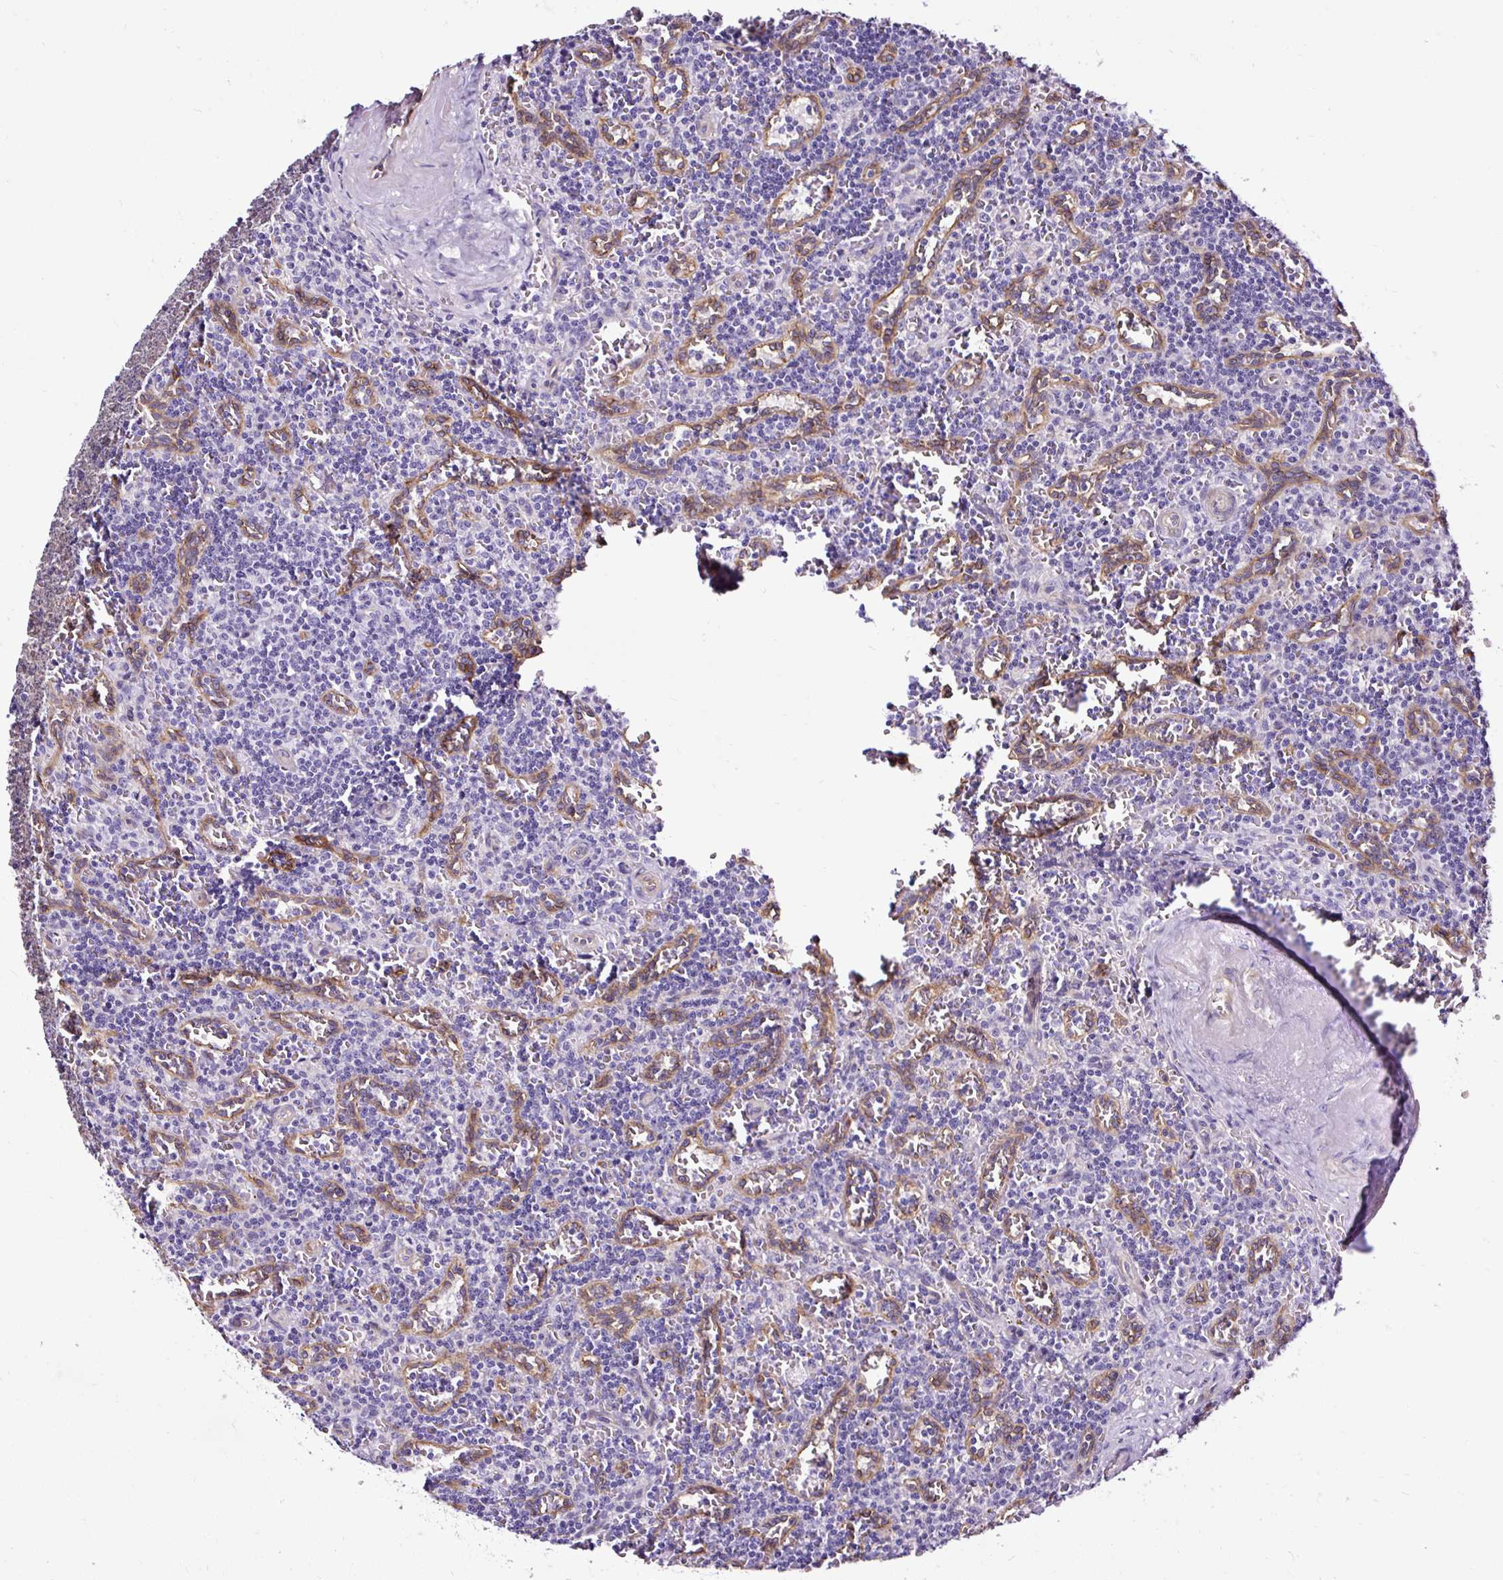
{"staining": {"intensity": "negative", "quantity": "none", "location": "none"}, "tissue": "lymphoma", "cell_type": "Tumor cells", "image_type": "cancer", "snomed": [{"axis": "morphology", "description": "Malignant lymphoma, non-Hodgkin's type, Low grade"}, {"axis": "topography", "description": "Spleen"}], "caption": "Protein analysis of lymphoma demonstrates no significant expression in tumor cells. The staining was performed using DAB (3,3'-diaminobenzidine) to visualize the protein expression in brown, while the nuclei were stained in blue with hematoxylin (Magnification: 20x).", "gene": "SLC7A8", "patient": {"sex": "male", "age": 73}}